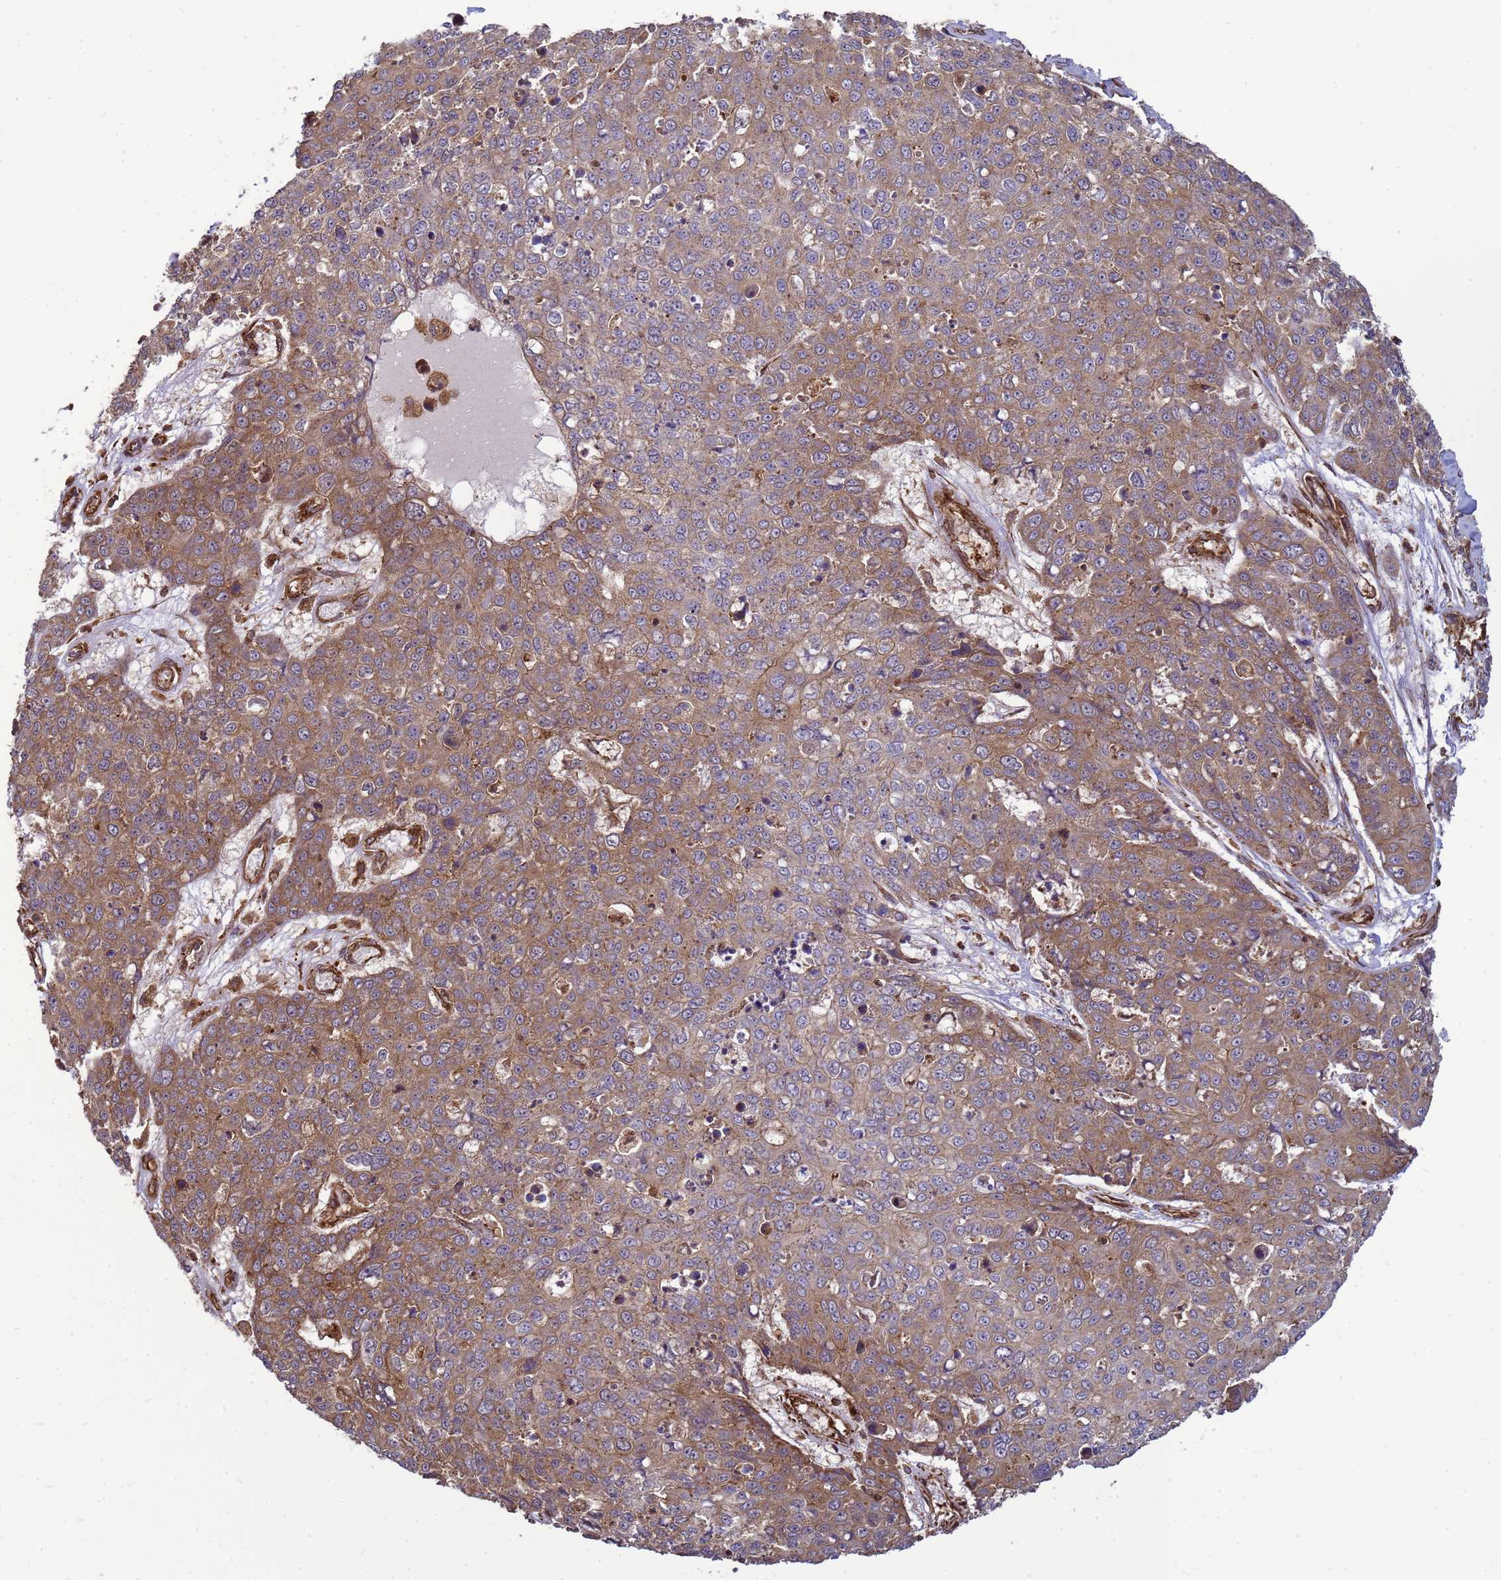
{"staining": {"intensity": "moderate", "quantity": ">75%", "location": "cytoplasmic/membranous"}, "tissue": "skin cancer", "cell_type": "Tumor cells", "image_type": "cancer", "snomed": [{"axis": "morphology", "description": "Squamous cell carcinoma, NOS"}, {"axis": "topography", "description": "Skin"}], "caption": "DAB immunohistochemical staining of skin cancer (squamous cell carcinoma) shows moderate cytoplasmic/membranous protein staining in about >75% of tumor cells. Immunohistochemistry stains the protein of interest in brown and the nuclei are stained blue.", "gene": "CNOT1", "patient": {"sex": "male", "age": 71}}